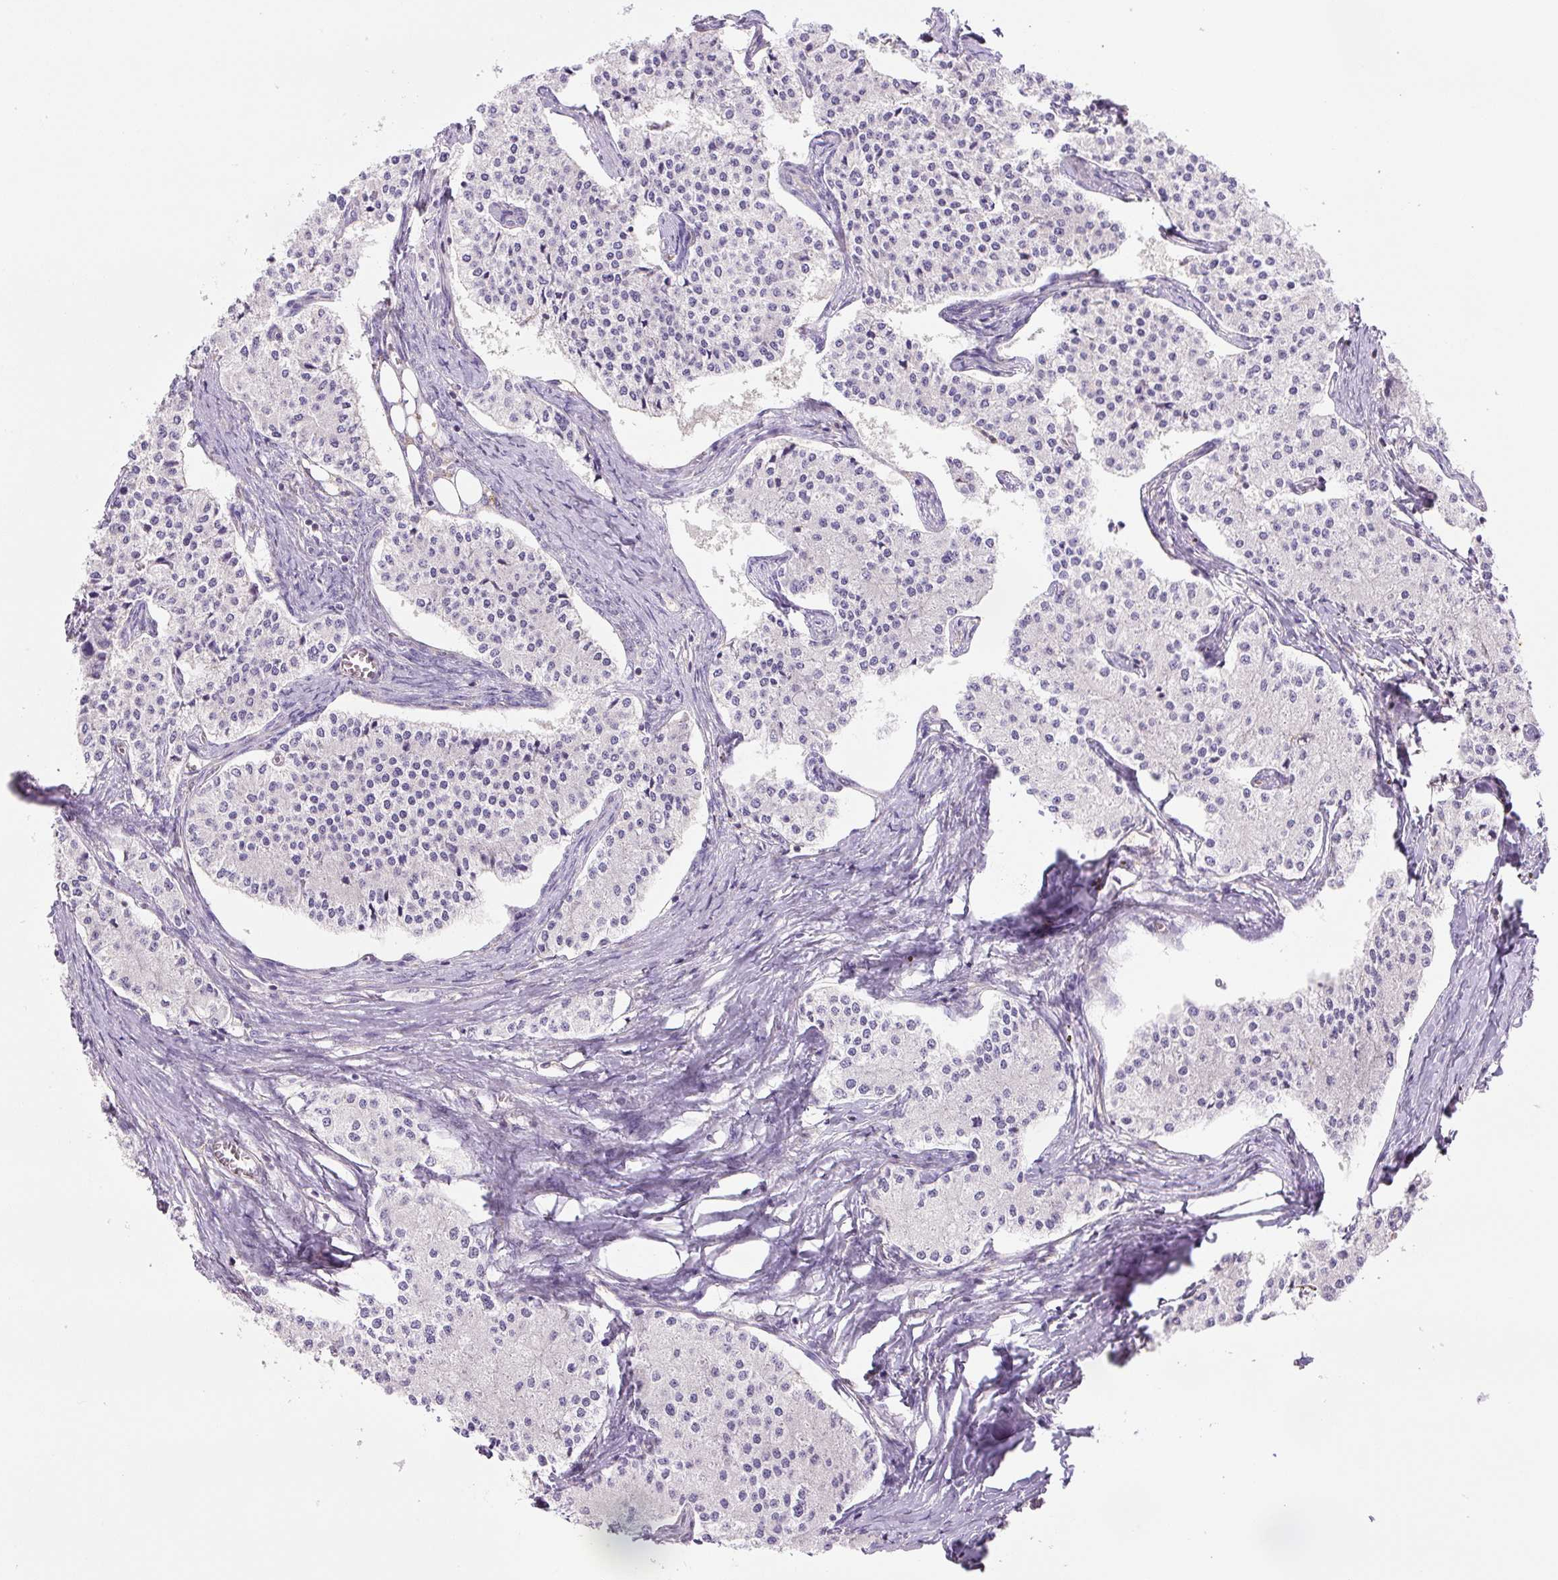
{"staining": {"intensity": "negative", "quantity": "none", "location": "none"}, "tissue": "carcinoid", "cell_type": "Tumor cells", "image_type": "cancer", "snomed": [{"axis": "morphology", "description": "Carcinoid, malignant, NOS"}, {"axis": "topography", "description": "Colon"}], "caption": "Immunohistochemistry of carcinoid demonstrates no positivity in tumor cells.", "gene": "SPSB2", "patient": {"sex": "female", "age": 52}}